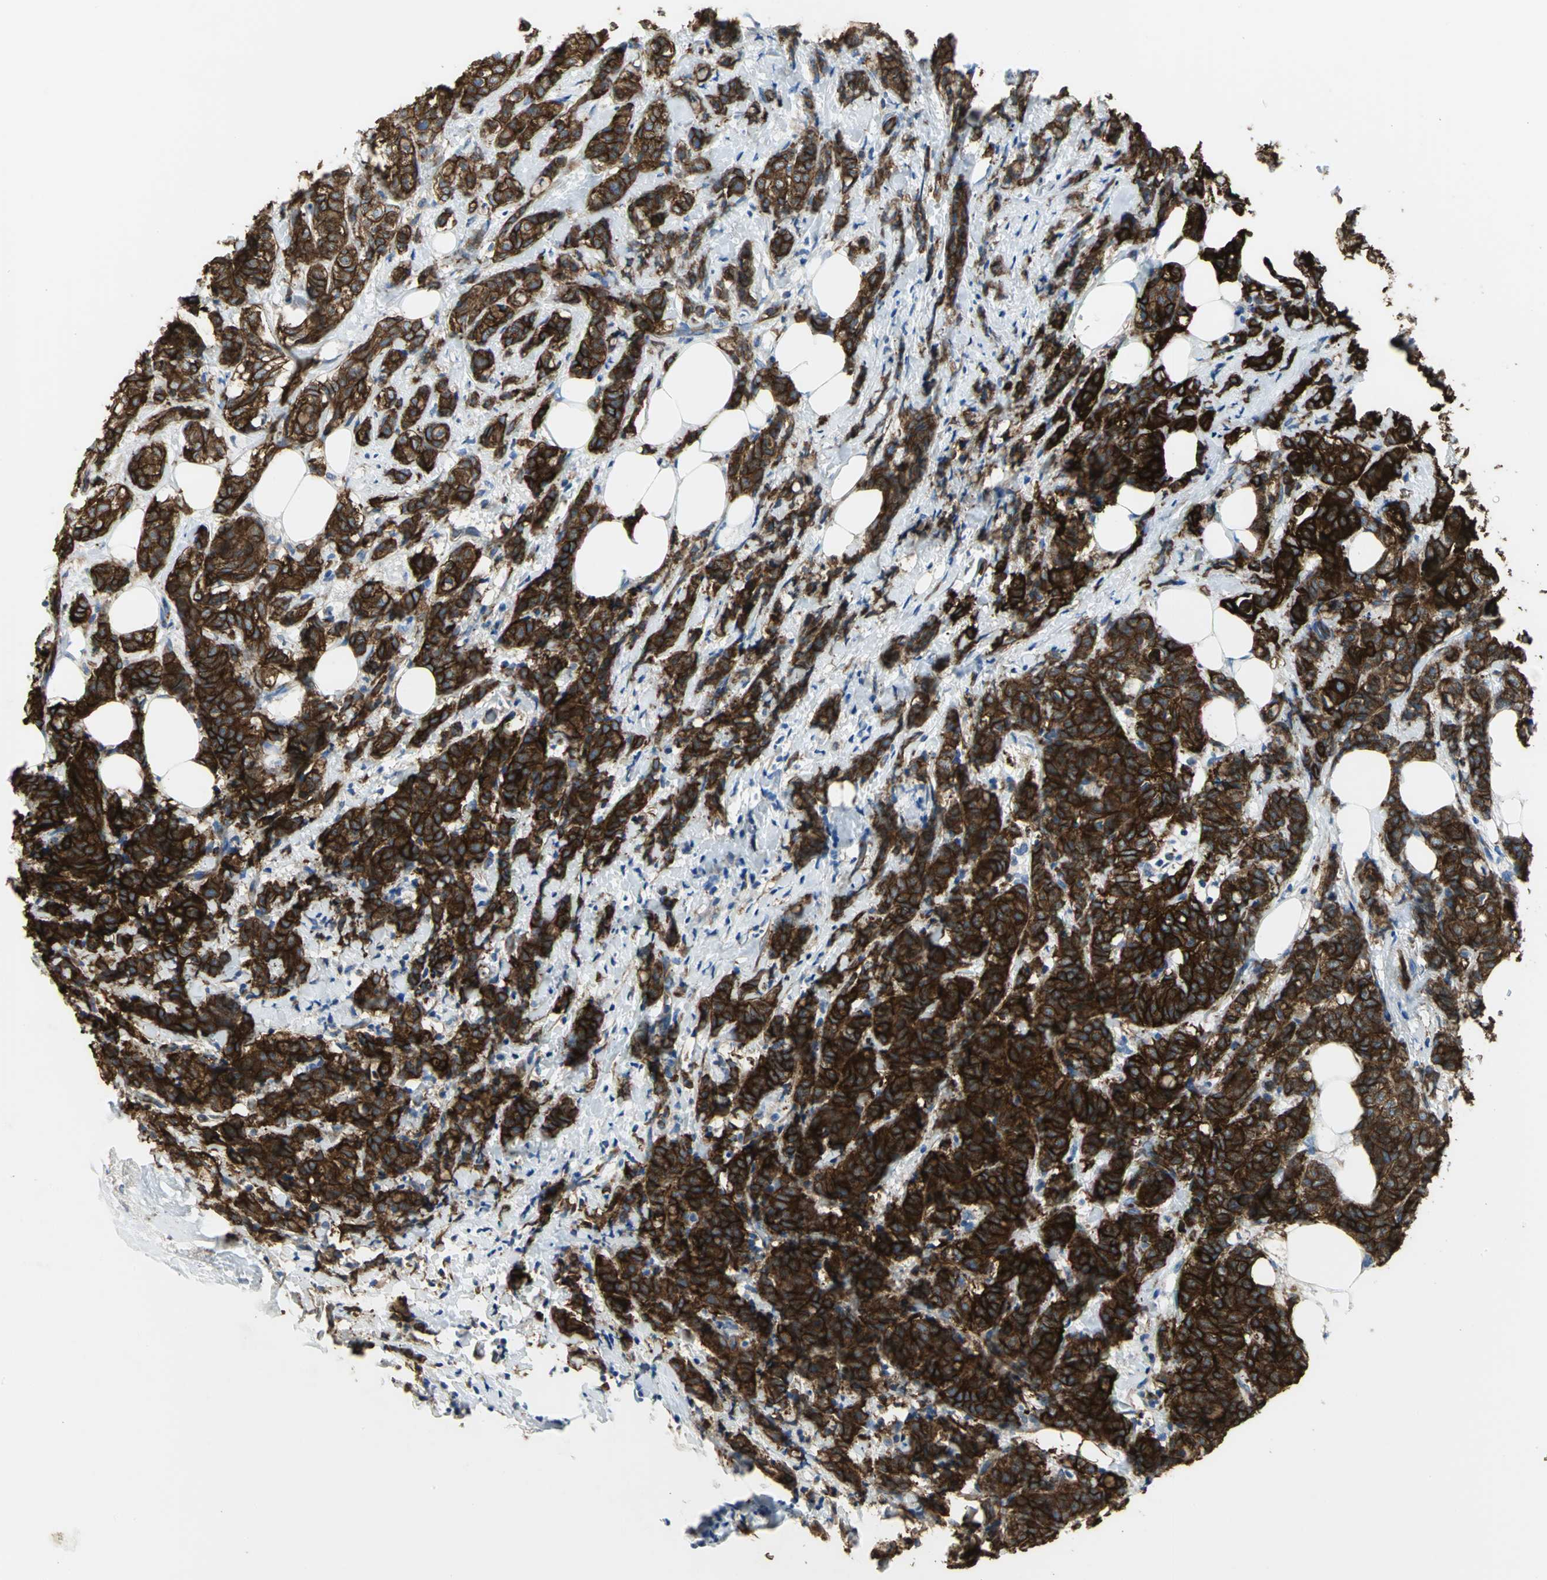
{"staining": {"intensity": "strong", "quantity": ">75%", "location": "cytoplasmic/membranous"}, "tissue": "breast cancer", "cell_type": "Tumor cells", "image_type": "cancer", "snomed": [{"axis": "morphology", "description": "Lobular carcinoma"}, {"axis": "topography", "description": "Breast"}], "caption": "Breast lobular carcinoma tissue exhibits strong cytoplasmic/membranous expression in about >75% of tumor cells, visualized by immunohistochemistry. The staining was performed using DAB (3,3'-diaminobenzidine), with brown indicating positive protein expression. Nuclei are stained blue with hematoxylin.", "gene": "FLNB", "patient": {"sex": "female", "age": 60}}